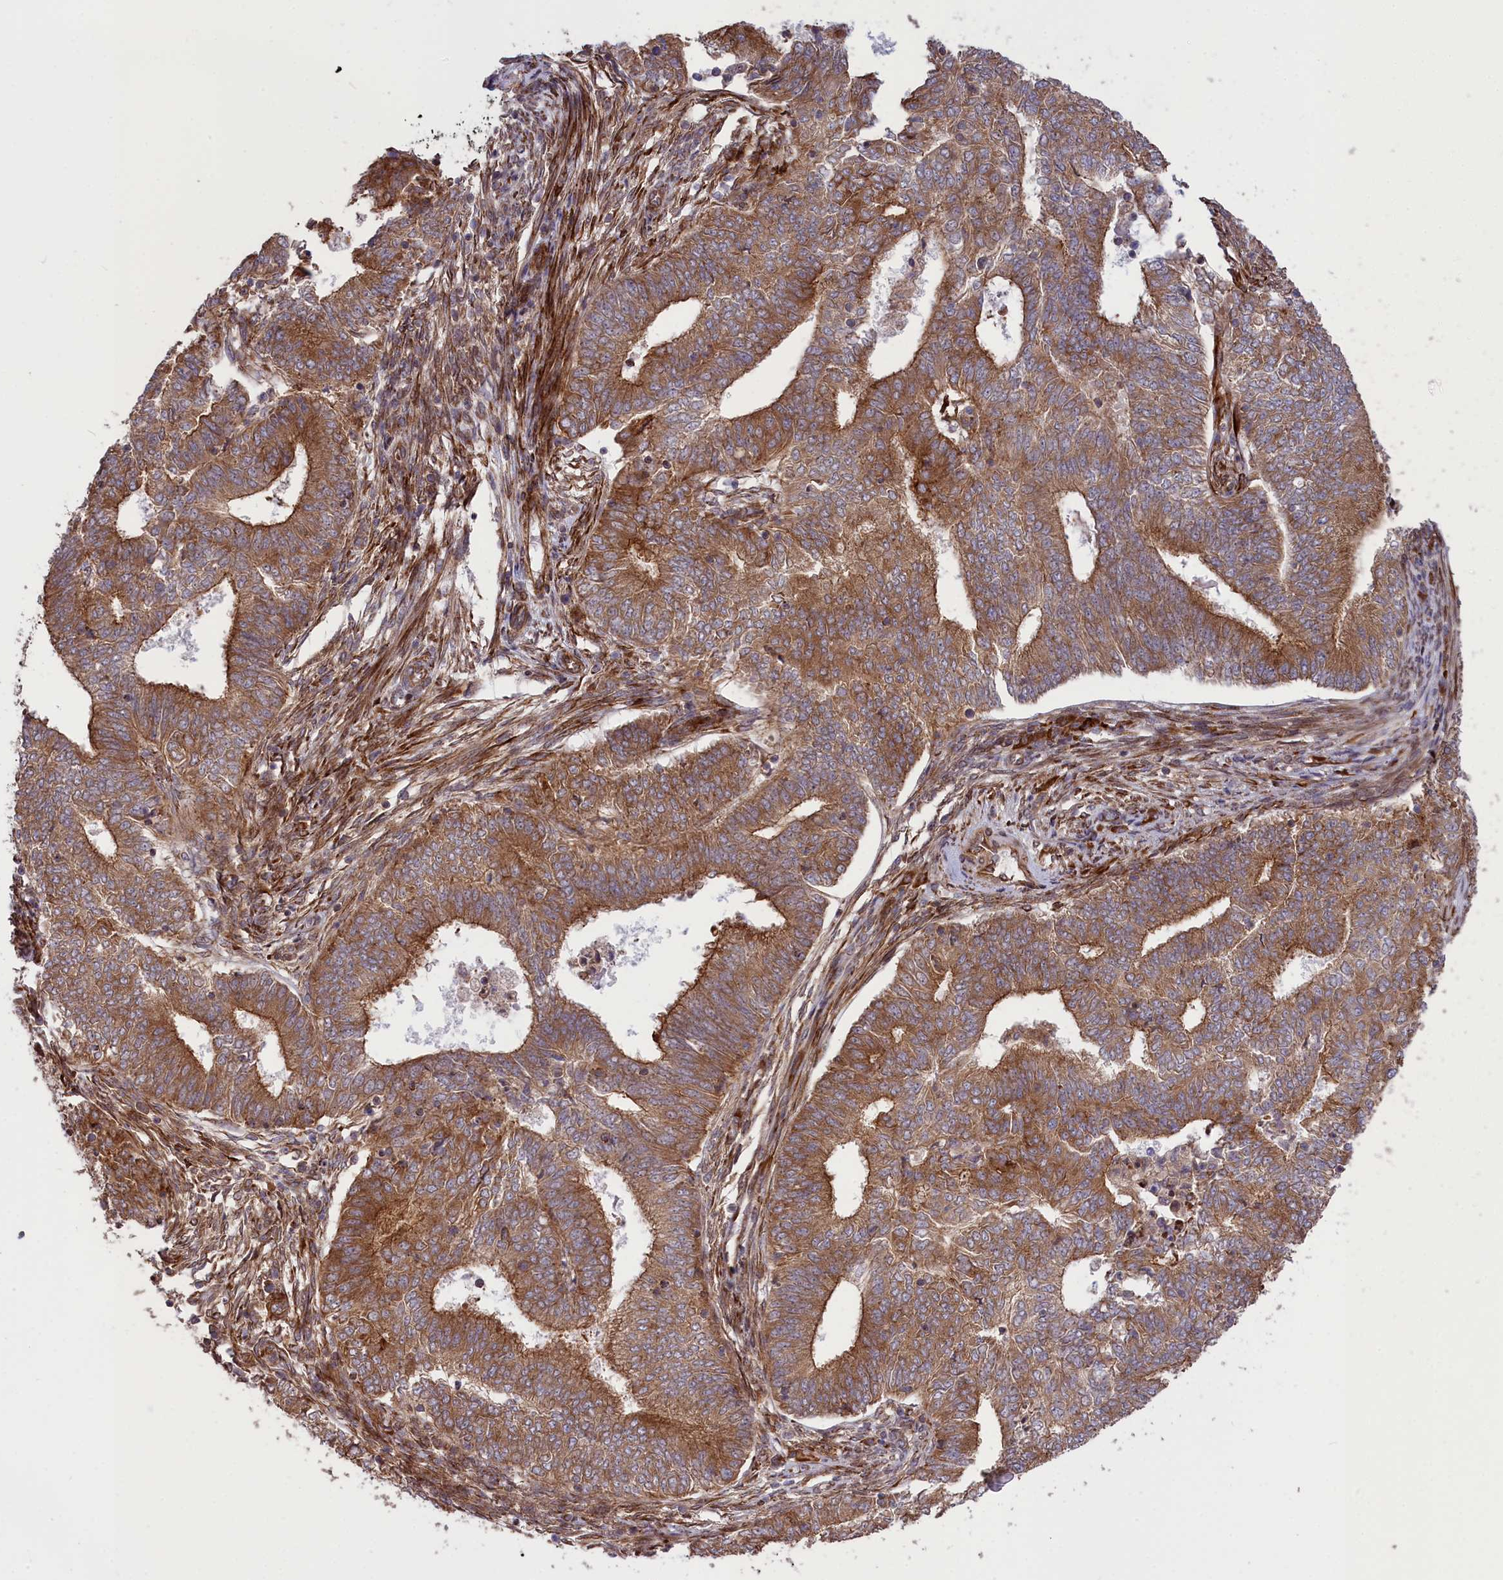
{"staining": {"intensity": "moderate", "quantity": ">75%", "location": "cytoplasmic/membranous"}, "tissue": "endometrial cancer", "cell_type": "Tumor cells", "image_type": "cancer", "snomed": [{"axis": "morphology", "description": "Adenocarcinoma, NOS"}, {"axis": "topography", "description": "Endometrium"}], "caption": "Moderate cytoplasmic/membranous expression for a protein is appreciated in approximately >75% of tumor cells of endometrial adenocarcinoma using immunohistochemistry (IHC).", "gene": "DDX60L", "patient": {"sex": "female", "age": 62}}